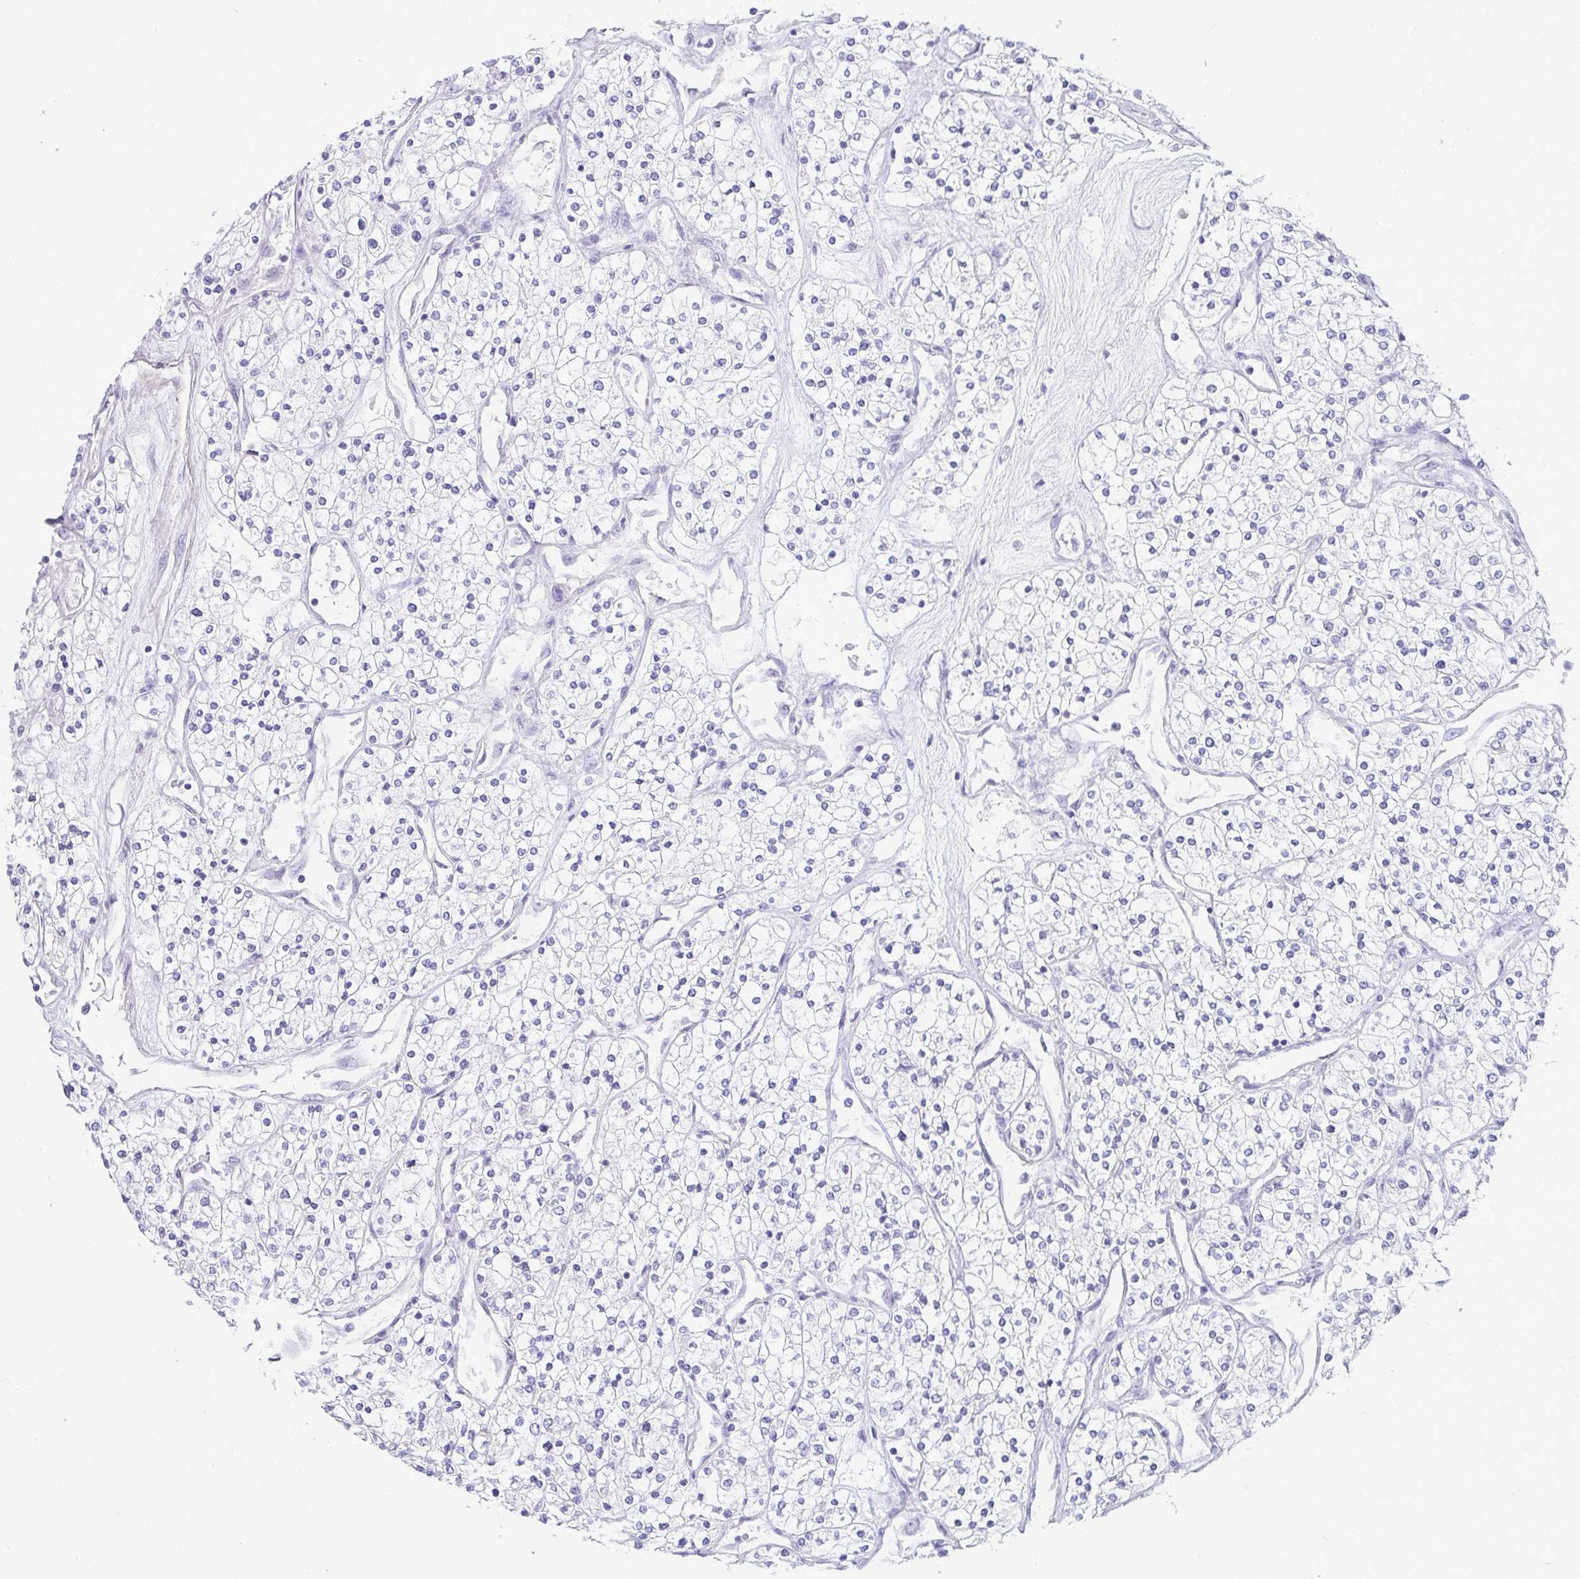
{"staining": {"intensity": "negative", "quantity": "none", "location": "none"}, "tissue": "renal cancer", "cell_type": "Tumor cells", "image_type": "cancer", "snomed": [{"axis": "morphology", "description": "Adenocarcinoma, NOS"}, {"axis": "topography", "description": "Kidney"}], "caption": "The IHC histopathology image has no significant expression in tumor cells of renal adenocarcinoma tissue. (Immunohistochemistry (ihc), brightfield microscopy, high magnification).", "gene": "HSPB6", "patient": {"sex": "male", "age": 80}}